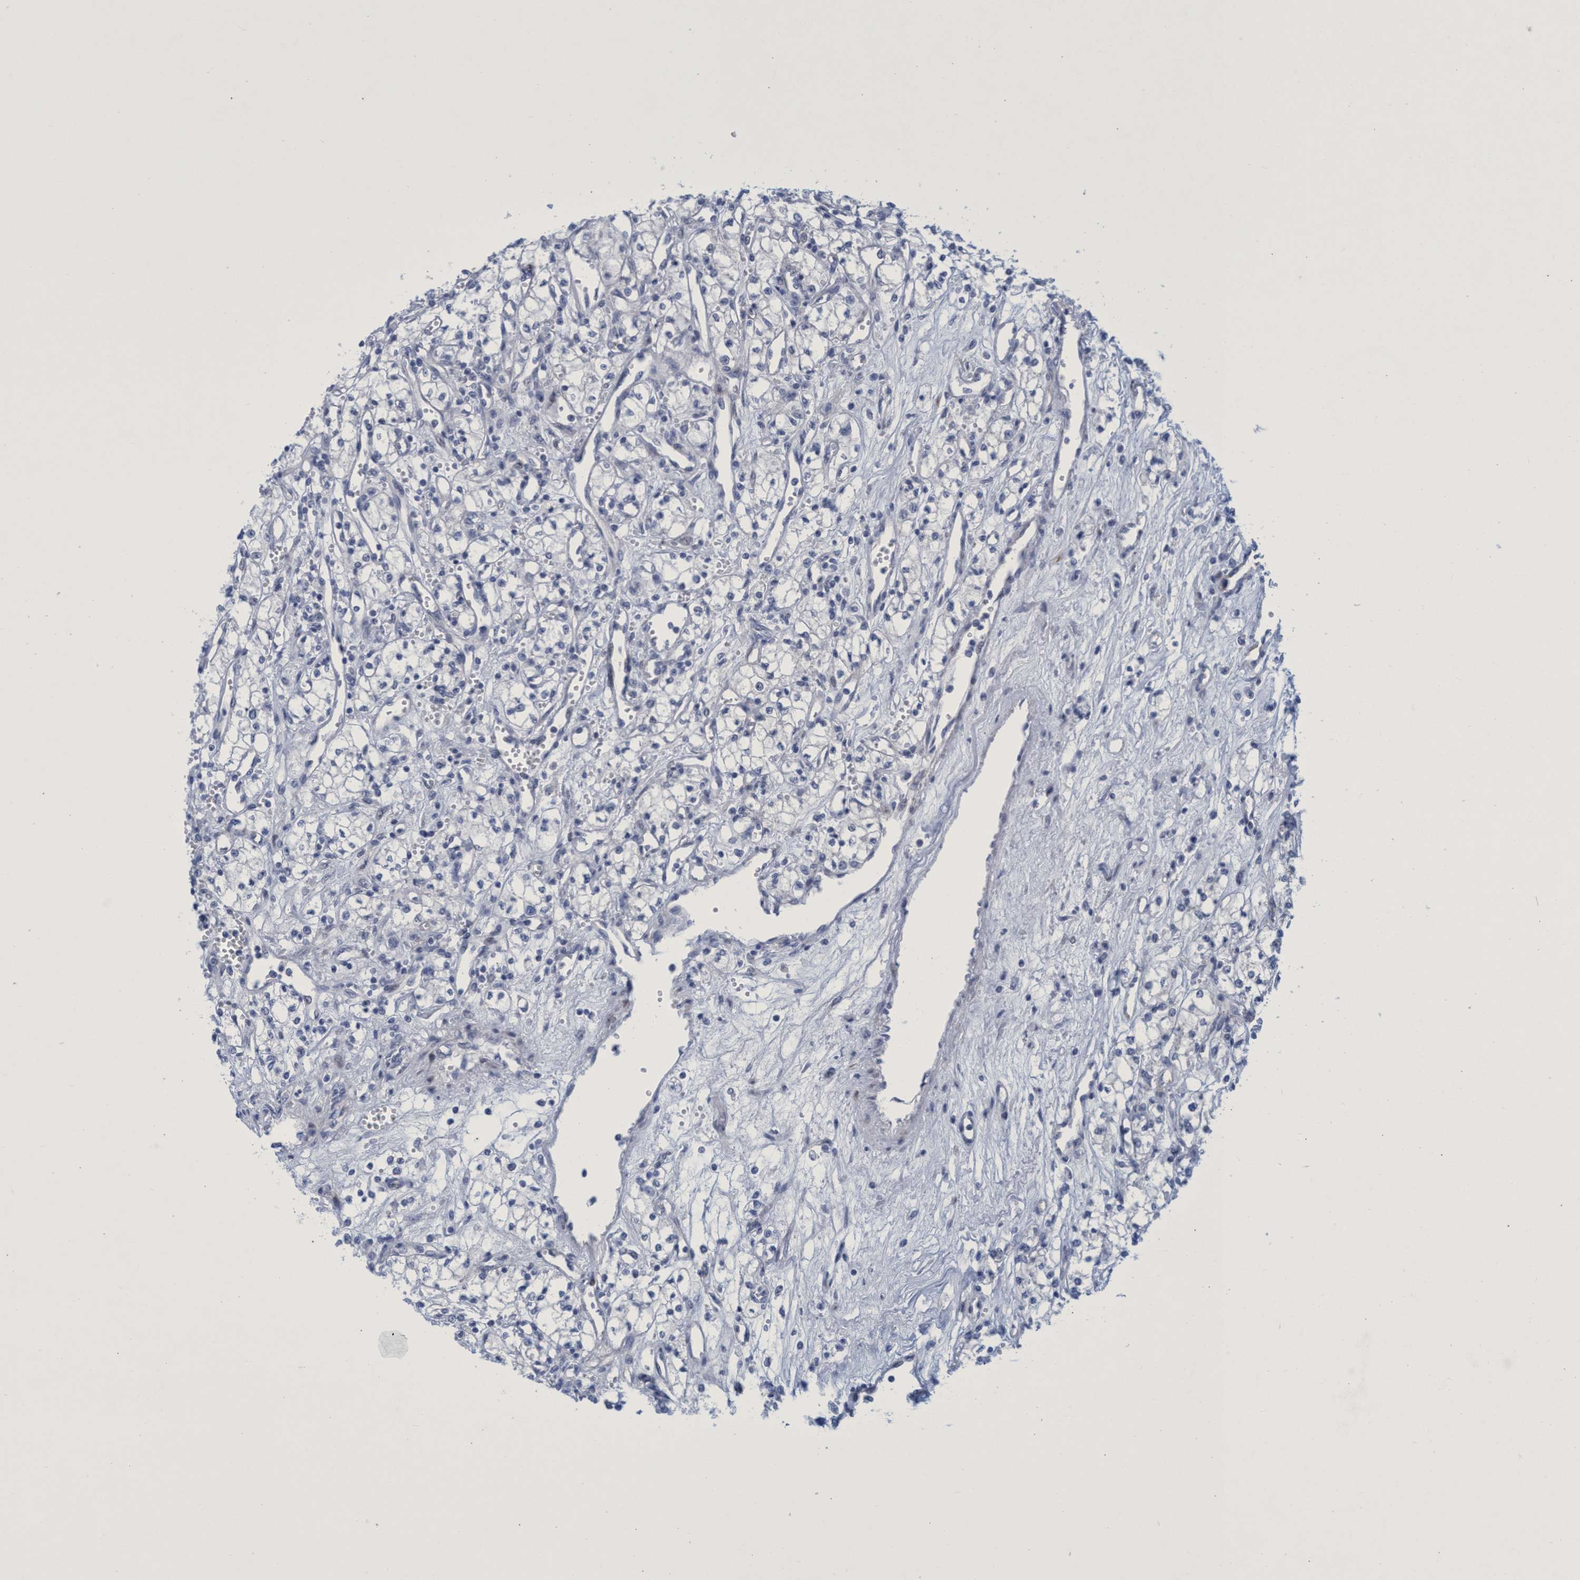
{"staining": {"intensity": "negative", "quantity": "none", "location": "none"}, "tissue": "renal cancer", "cell_type": "Tumor cells", "image_type": "cancer", "snomed": [{"axis": "morphology", "description": "Adenocarcinoma, NOS"}, {"axis": "topography", "description": "Kidney"}], "caption": "Immunohistochemistry (IHC) of adenocarcinoma (renal) reveals no expression in tumor cells.", "gene": "R3HCC1", "patient": {"sex": "male", "age": 59}}